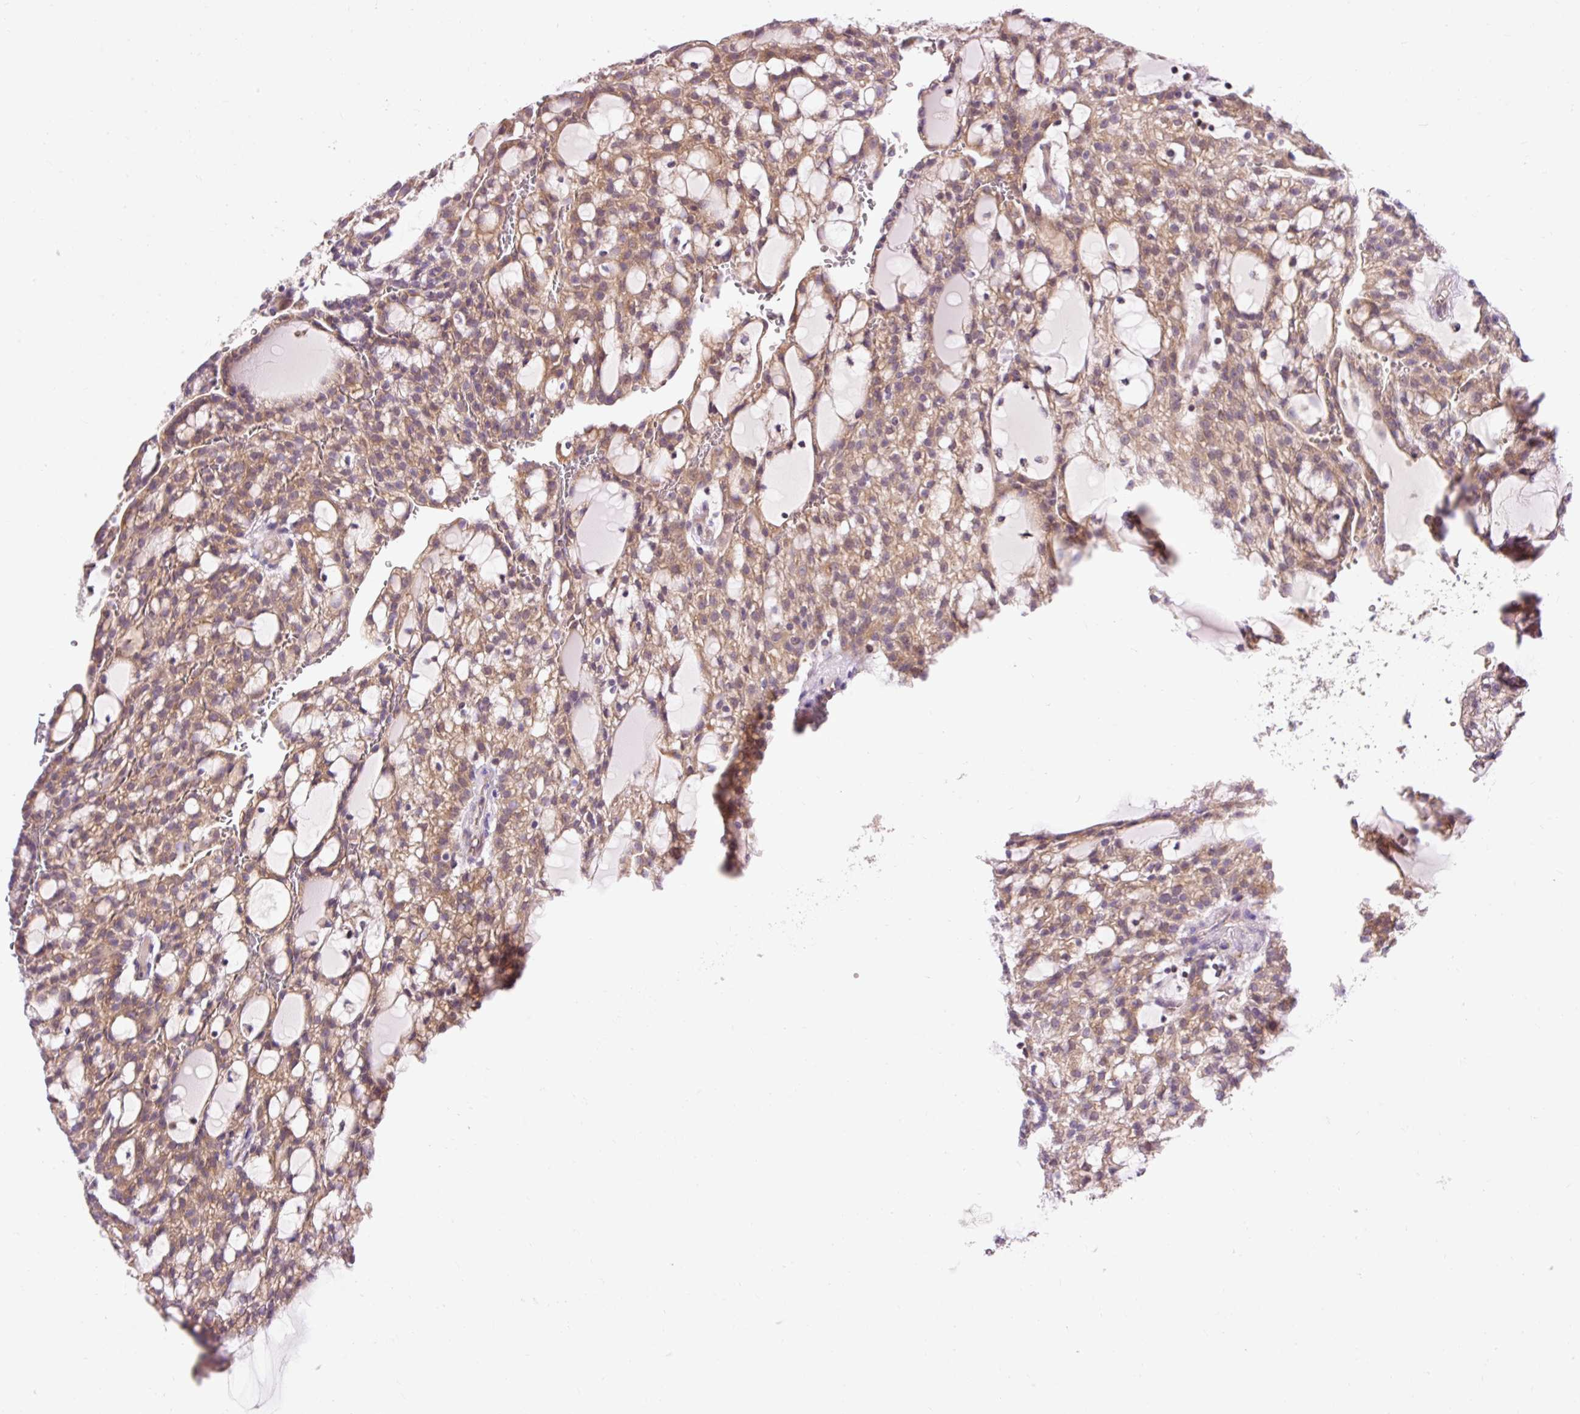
{"staining": {"intensity": "moderate", "quantity": ">75%", "location": "cytoplasmic/membranous"}, "tissue": "renal cancer", "cell_type": "Tumor cells", "image_type": "cancer", "snomed": [{"axis": "morphology", "description": "Adenocarcinoma, NOS"}, {"axis": "topography", "description": "Kidney"}], "caption": "High-magnification brightfield microscopy of adenocarcinoma (renal) stained with DAB (3,3'-diaminobenzidine) (brown) and counterstained with hematoxylin (blue). tumor cells exhibit moderate cytoplasmic/membranous expression is present in approximately>75% of cells.", "gene": "IMMT", "patient": {"sex": "male", "age": 63}}